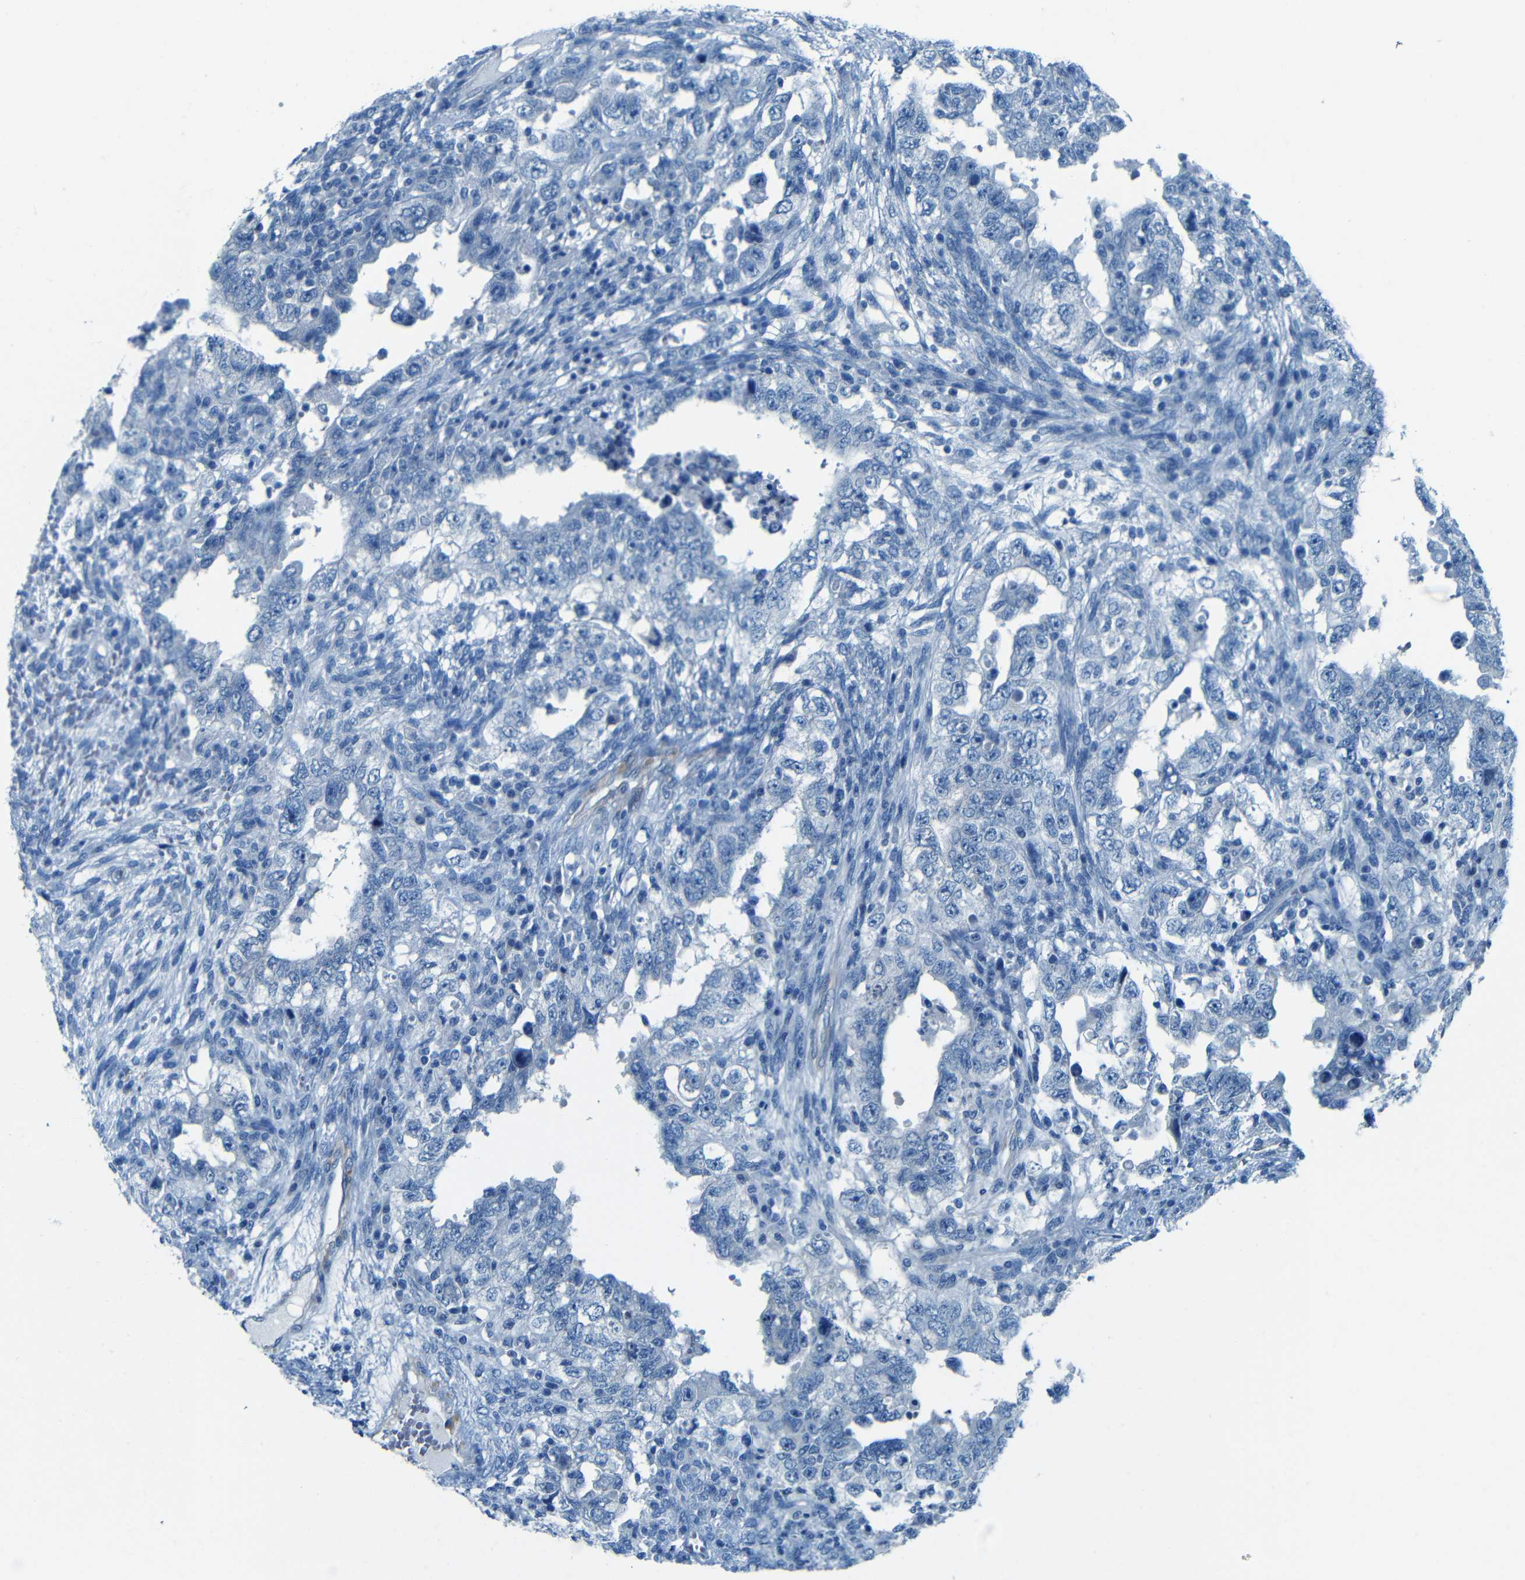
{"staining": {"intensity": "negative", "quantity": "none", "location": "none"}, "tissue": "testis cancer", "cell_type": "Tumor cells", "image_type": "cancer", "snomed": [{"axis": "morphology", "description": "Carcinoma, Embryonal, NOS"}, {"axis": "topography", "description": "Testis"}], "caption": "The immunohistochemistry micrograph has no significant expression in tumor cells of embryonal carcinoma (testis) tissue.", "gene": "MAP2", "patient": {"sex": "male", "age": 26}}